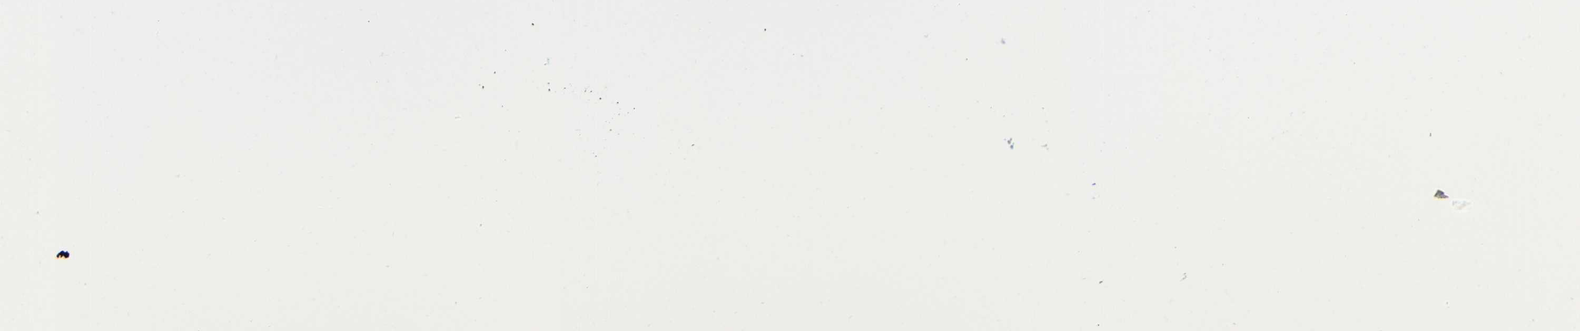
{"staining": {"intensity": "weak", "quantity": "25%-75%", "location": "cytoplasmic/membranous"}, "tissue": "lymphoma", "cell_type": "Tumor cells", "image_type": "cancer", "snomed": [{"axis": "morphology", "description": "Malignant lymphoma, non-Hodgkin's type, Low grade"}, {"axis": "topography", "description": "Lymph node"}], "caption": "Lymphoma stained for a protein displays weak cytoplasmic/membranous positivity in tumor cells.", "gene": "CYP26B1", "patient": {"sex": "female", "age": 67}}